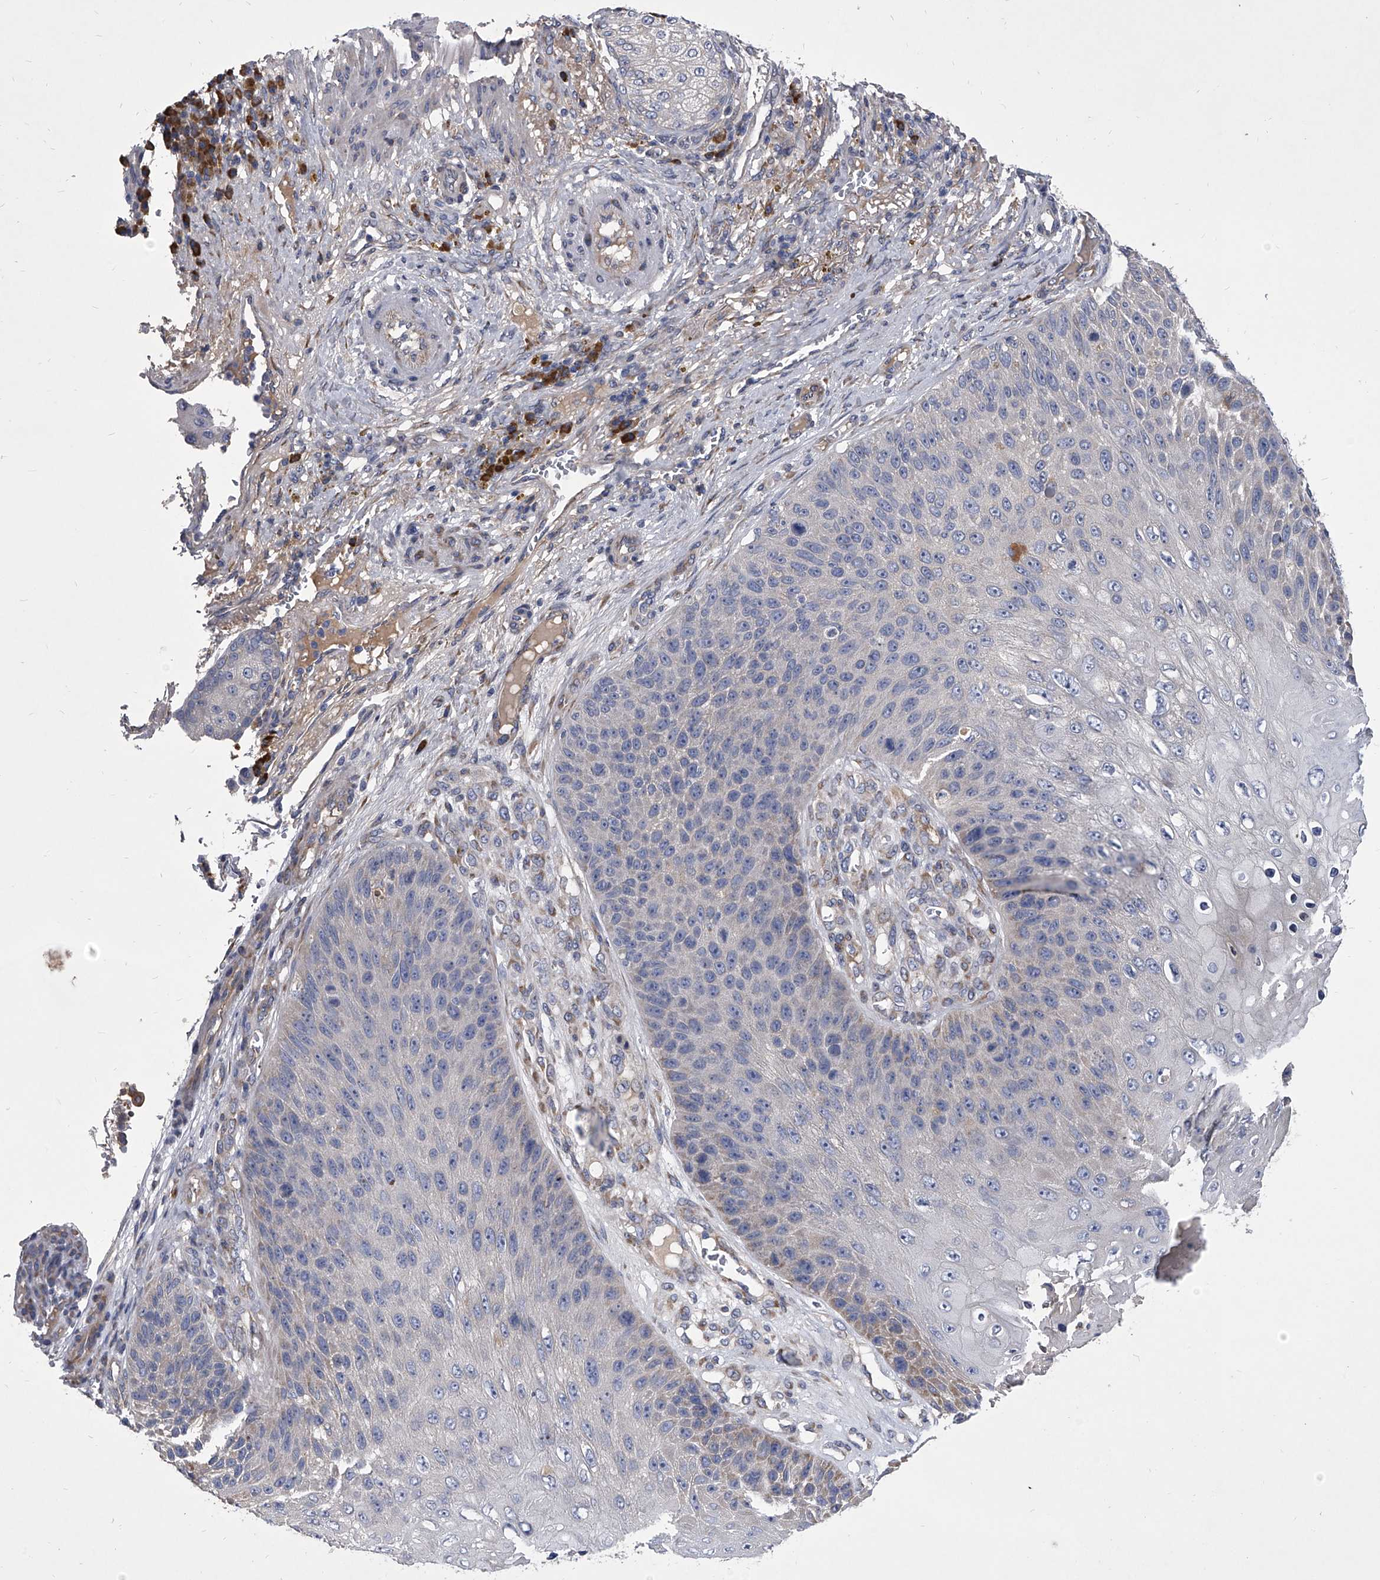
{"staining": {"intensity": "negative", "quantity": "none", "location": "none"}, "tissue": "skin cancer", "cell_type": "Tumor cells", "image_type": "cancer", "snomed": [{"axis": "morphology", "description": "Squamous cell carcinoma, NOS"}, {"axis": "topography", "description": "Skin"}], "caption": "The photomicrograph demonstrates no staining of tumor cells in skin squamous cell carcinoma.", "gene": "CCR4", "patient": {"sex": "female", "age": 88}}